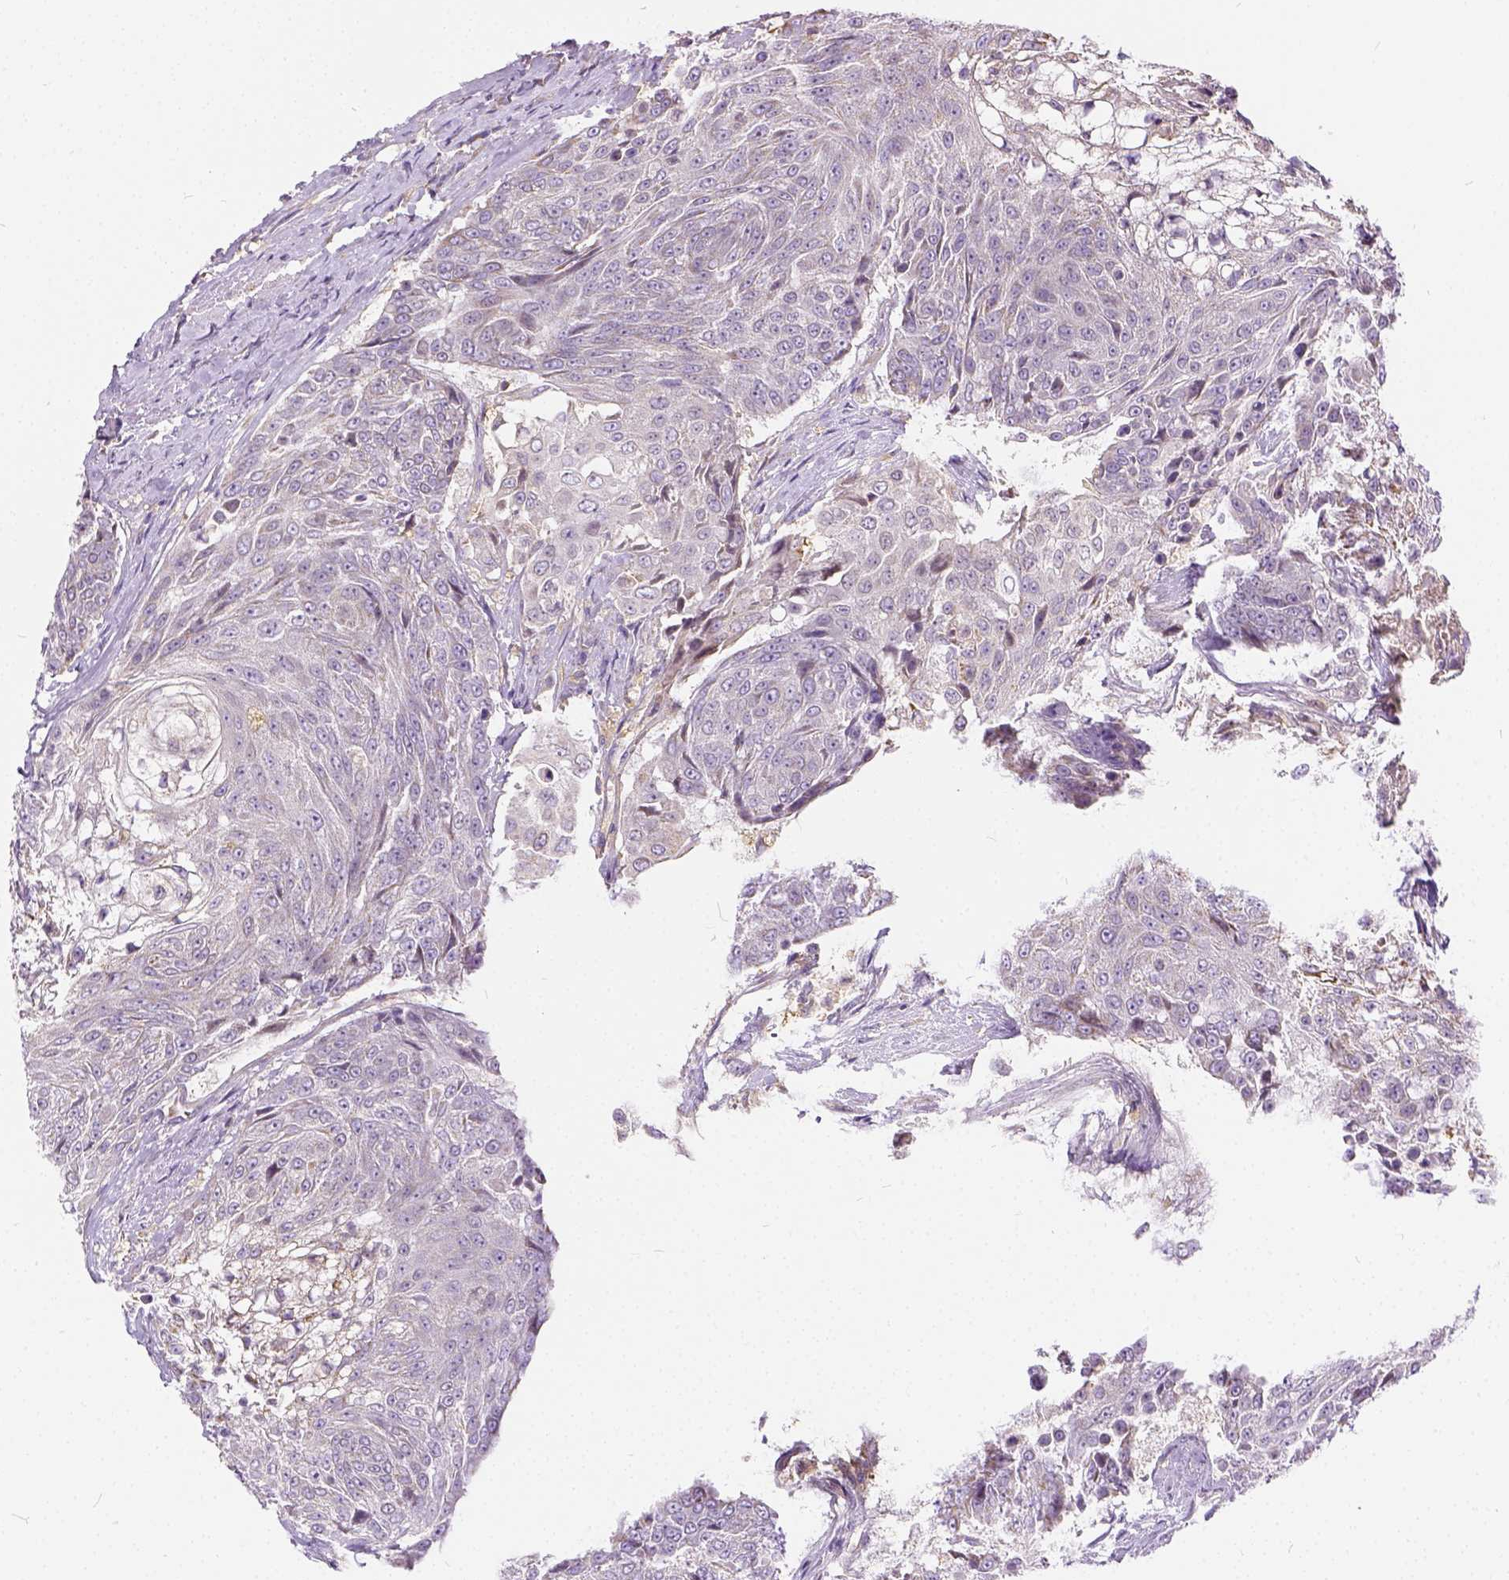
{"staining": {"intensity": "negative", "quantity": "none", "location": "none"}, "tissue": "urothelial cancer", "cell_type": "Tumor cells", "image_type": "cancer", "snomed": [{"axis": "morphology", "description": "Urothelial carcinoma, High grade"}, {"axis": "topography", "description": "Urinary bladder"}], "caption": "Urothelial cancer was stained to show a protein in brown. There is no significant positivity in tumor cells.", "gene": "CADM4", "patient": {"sex": "female", "age": 63}}